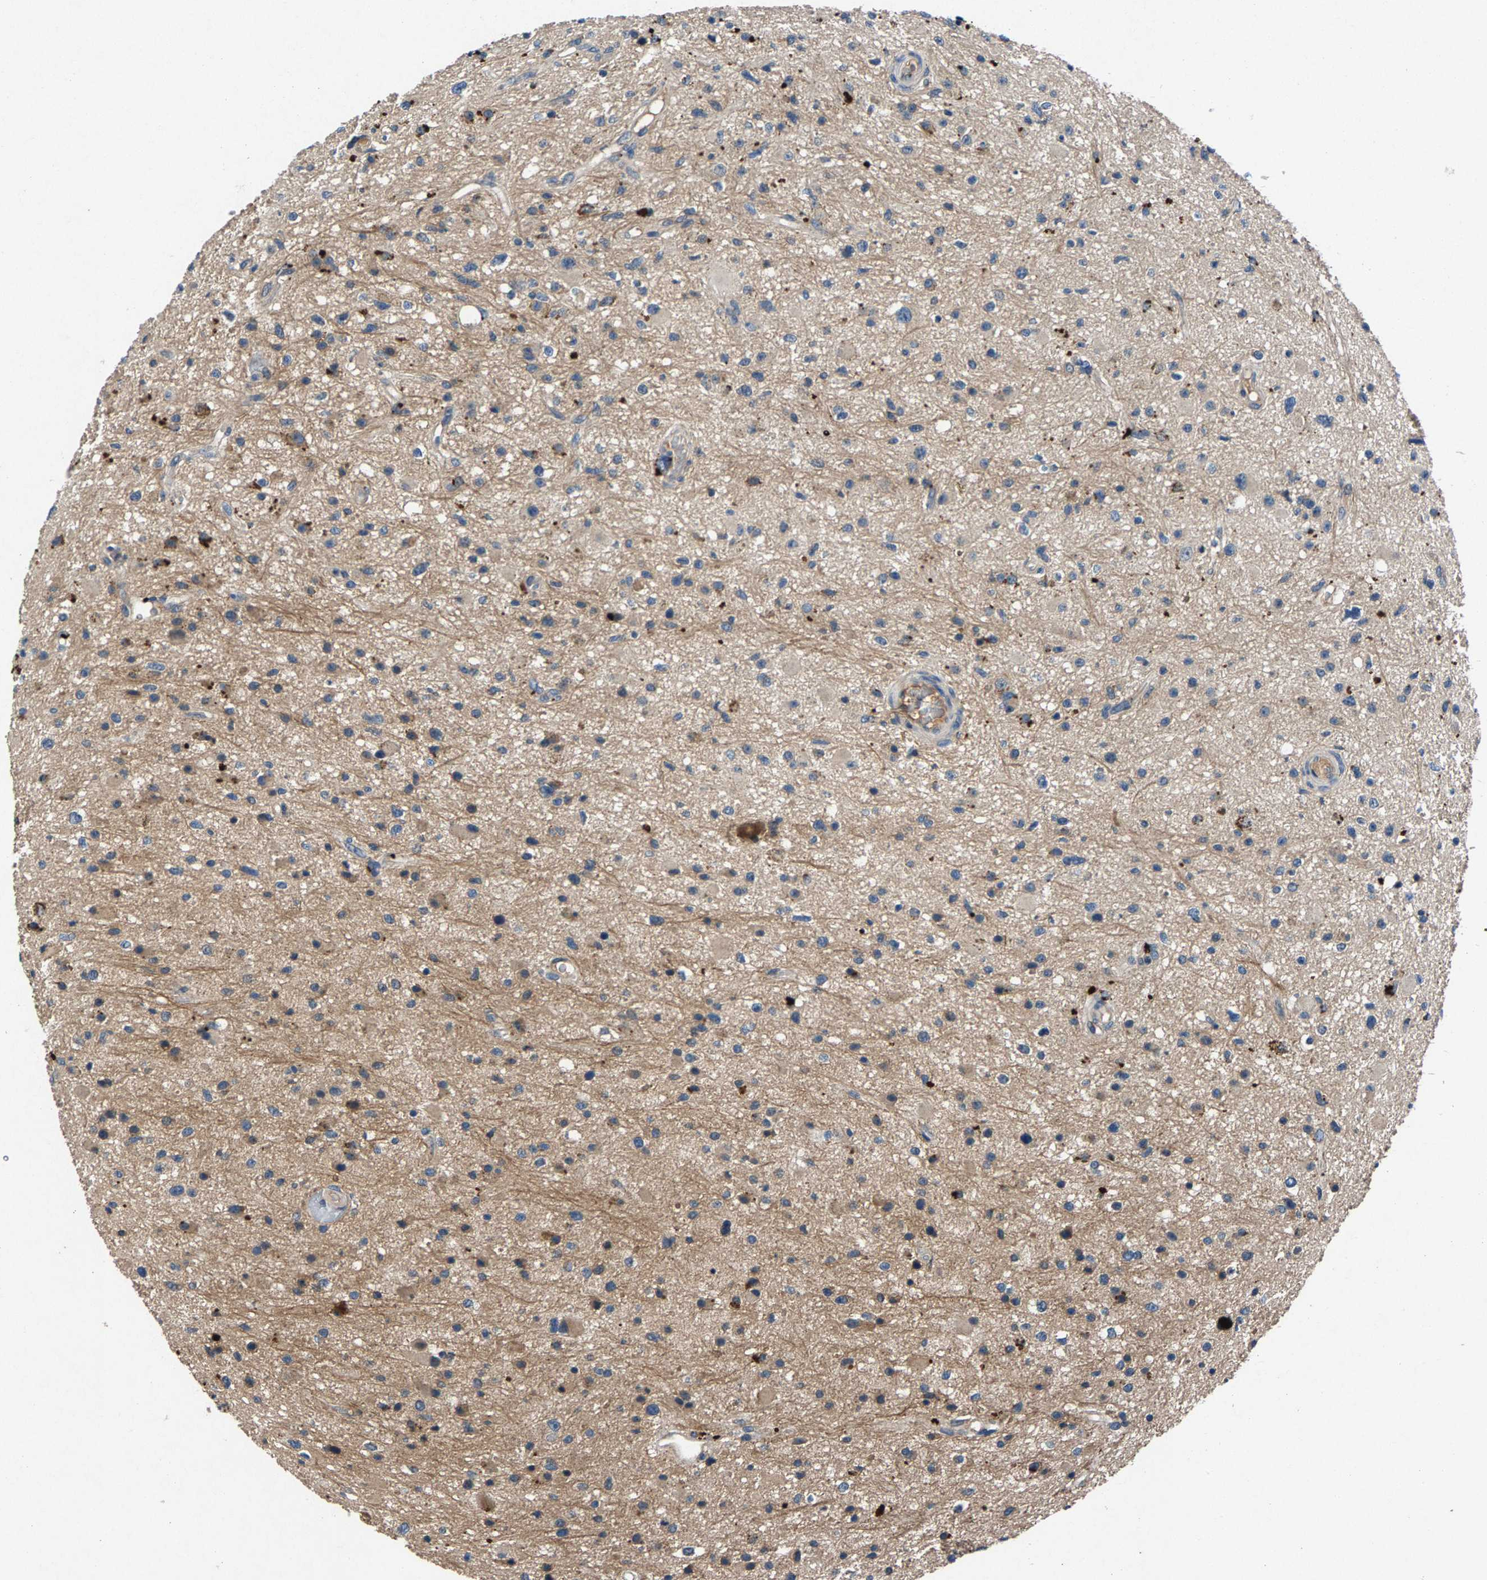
{"staining": {"intensity": "weak", "quantity": "<25%", "location": "cytoplasmic/membranous"}, "tissue": "glioma", "cell_type": "Tumor cells", "image_type": "cancer", "snomed": [{"axis": "morphology", "description": "Glioma, malignant, High grade"}, {"axis": "topography", "description": "Brain"}], "caption": "Immunohistochemistry (IHC) photomicrograph of malignant high-grade glioma stained for a protein (brown), which exhibits no expression in tumor cells.", "gene": "PRXL2C", "patient": {"sex": "male", "age": 33}}